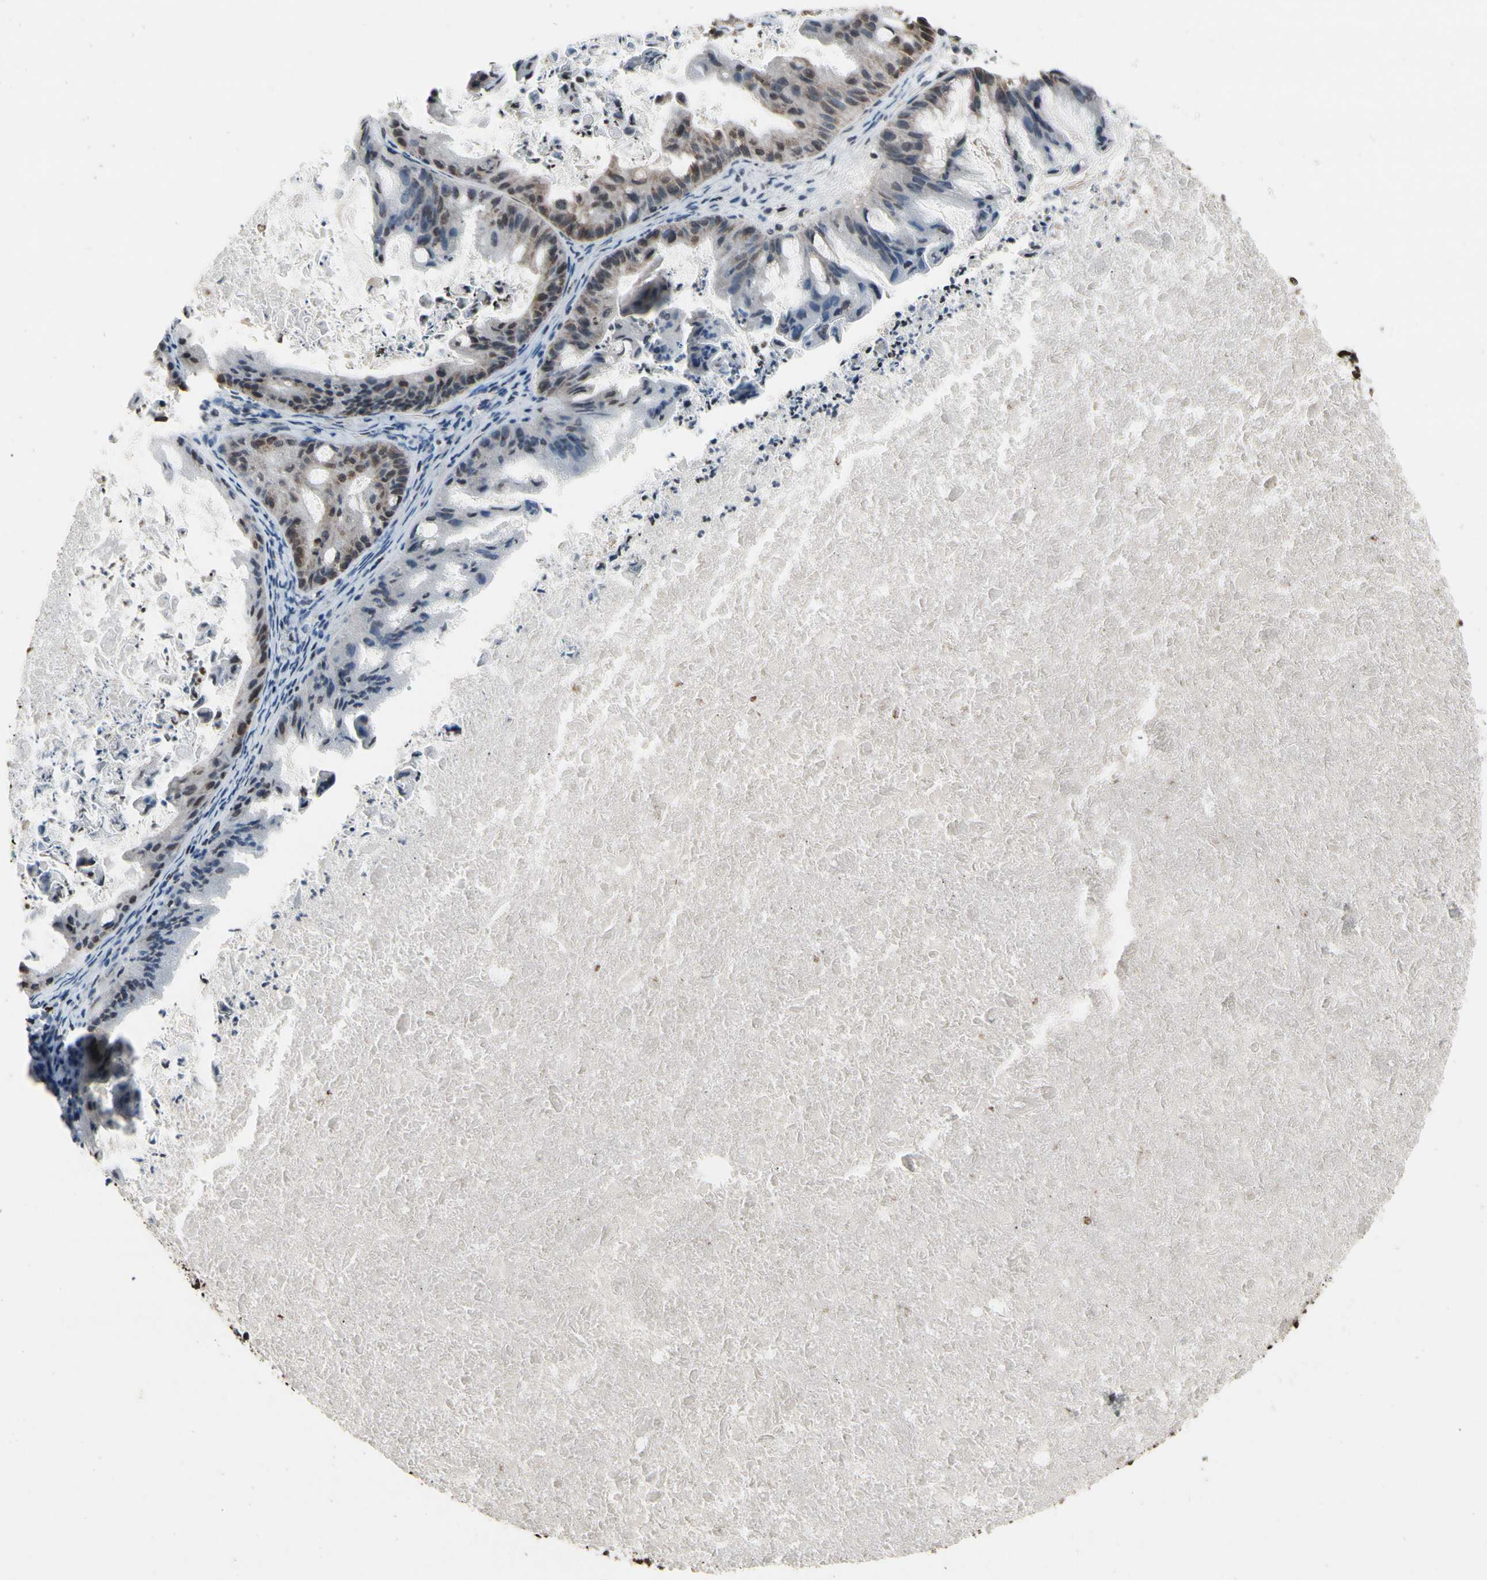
{"staining": {"intensity": "moderate", "quantity": "25%-75%", "location": "cytoplasmic/membranous,nuclear"}, "tissue": "ovarian cancer", "cell_type": "Tumor cells", "image_type": "cancer", "snomed": [{"axis": "morphology", "description": "Cystadenocarcinoma, mucinous, NOS"}, {"axis": "topography", "description": "Ovary"}], "caption": "Immunohistochemistry (IHC) histopathology image of human ovarian cancer stained for a protein (brown), which exhibits medium levels of moderate cytoplasmic/membranous and nuclear positivity in approximately 25%-75% of tumor cells.", "gene": "HIPK2", "patient": {"sex": "female", "age": 37}}